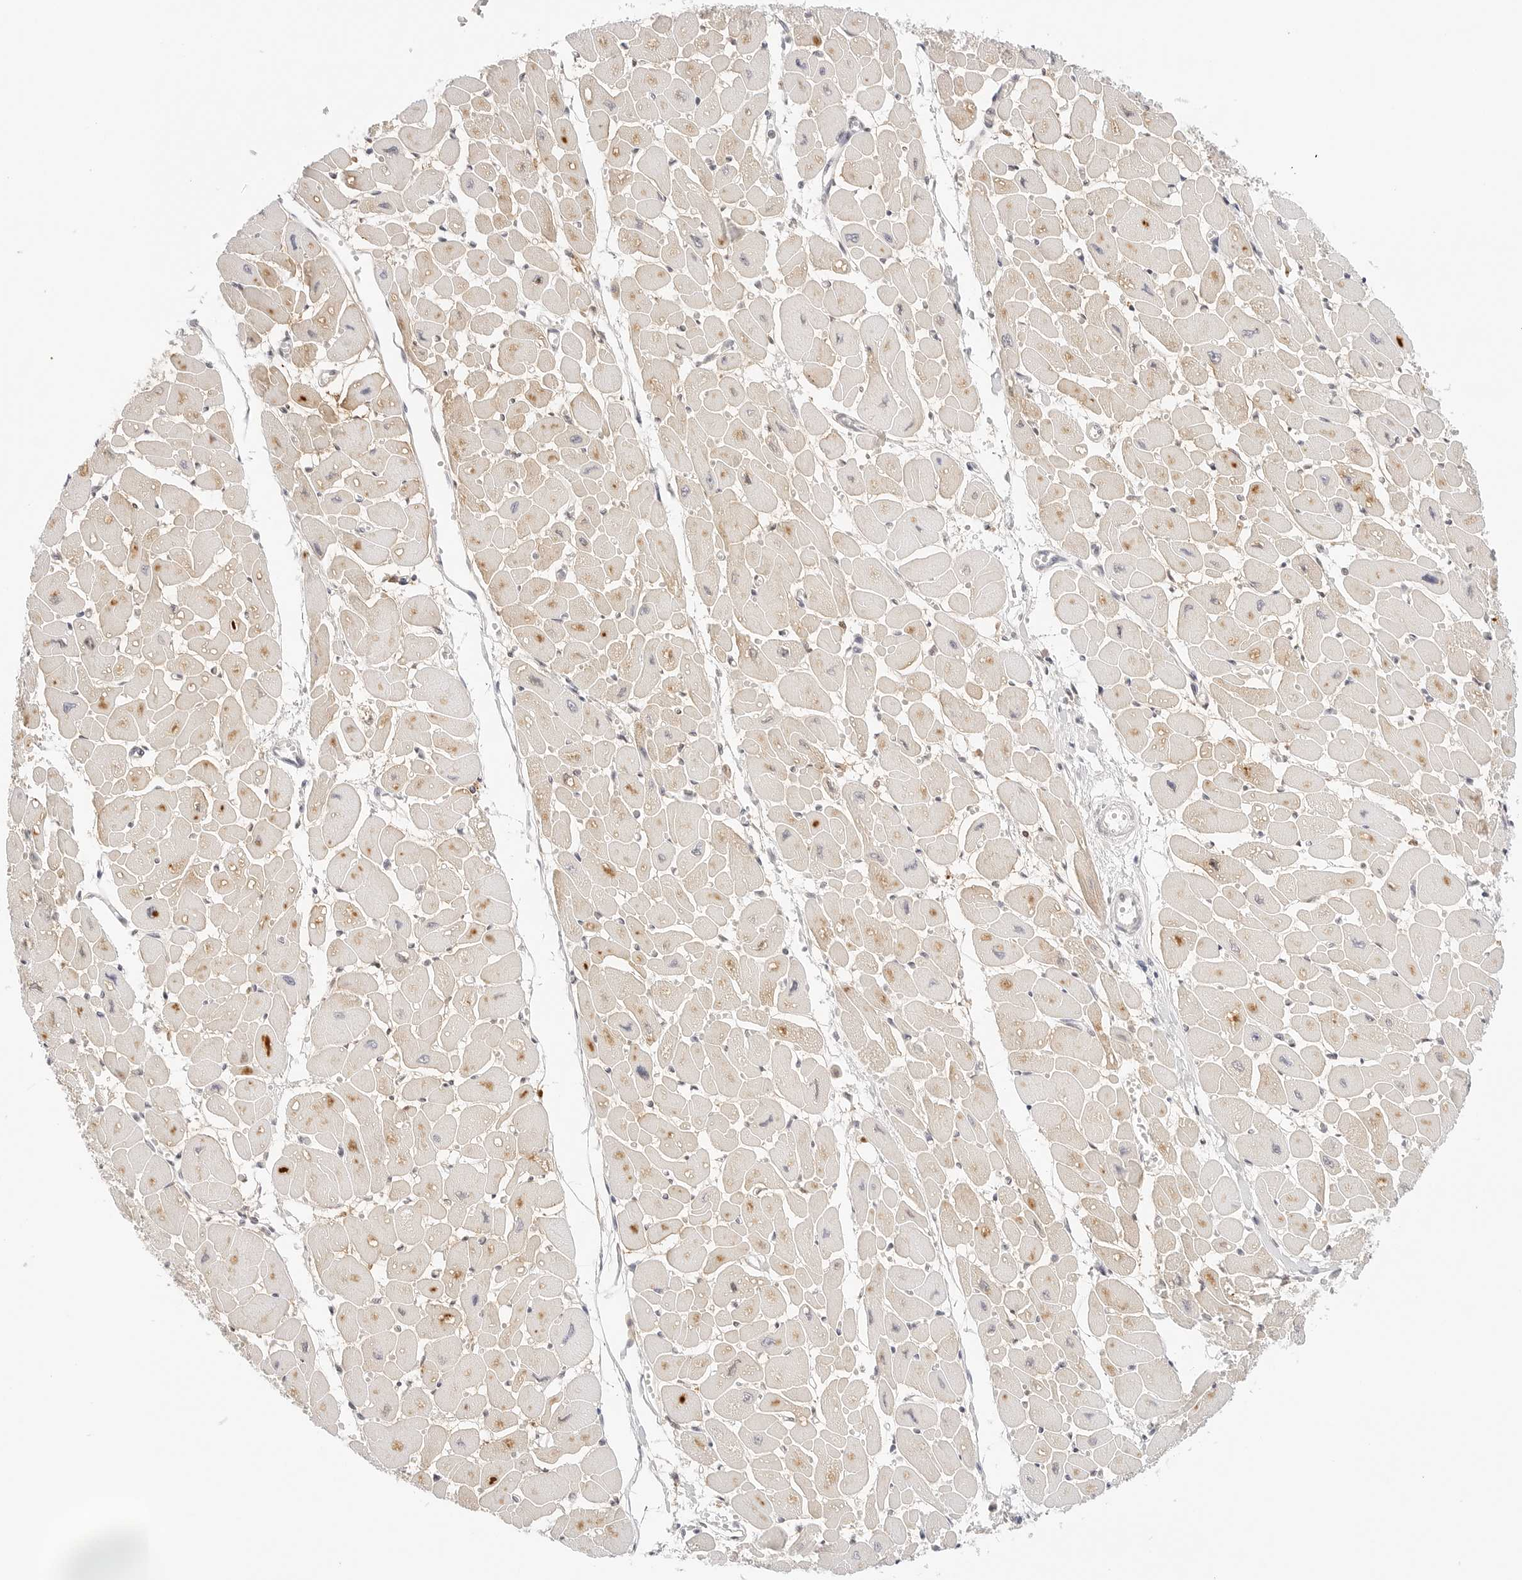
{"staining": {"intensity": "weak", "quantity": "25%-75%", "location": "cytoplasmic/membranous"}, "tissue": "heart muscle", "cell_type": "Cardiomyocytes", "image_type": "normal", "snomed": [{"axis": "morphology", "description": "Normal tissue, NOS"}, {"axis": "topography", "description": "Heart"}], "caption": "Immunohistochemical staining of normal human heart muscle displays weak cytoplasmic/membranous protein positivity in approximately 25%-75% of cardiomyocytes.", "gene": "ERO1B", "patient": {"sex": "female", "age": 54}}